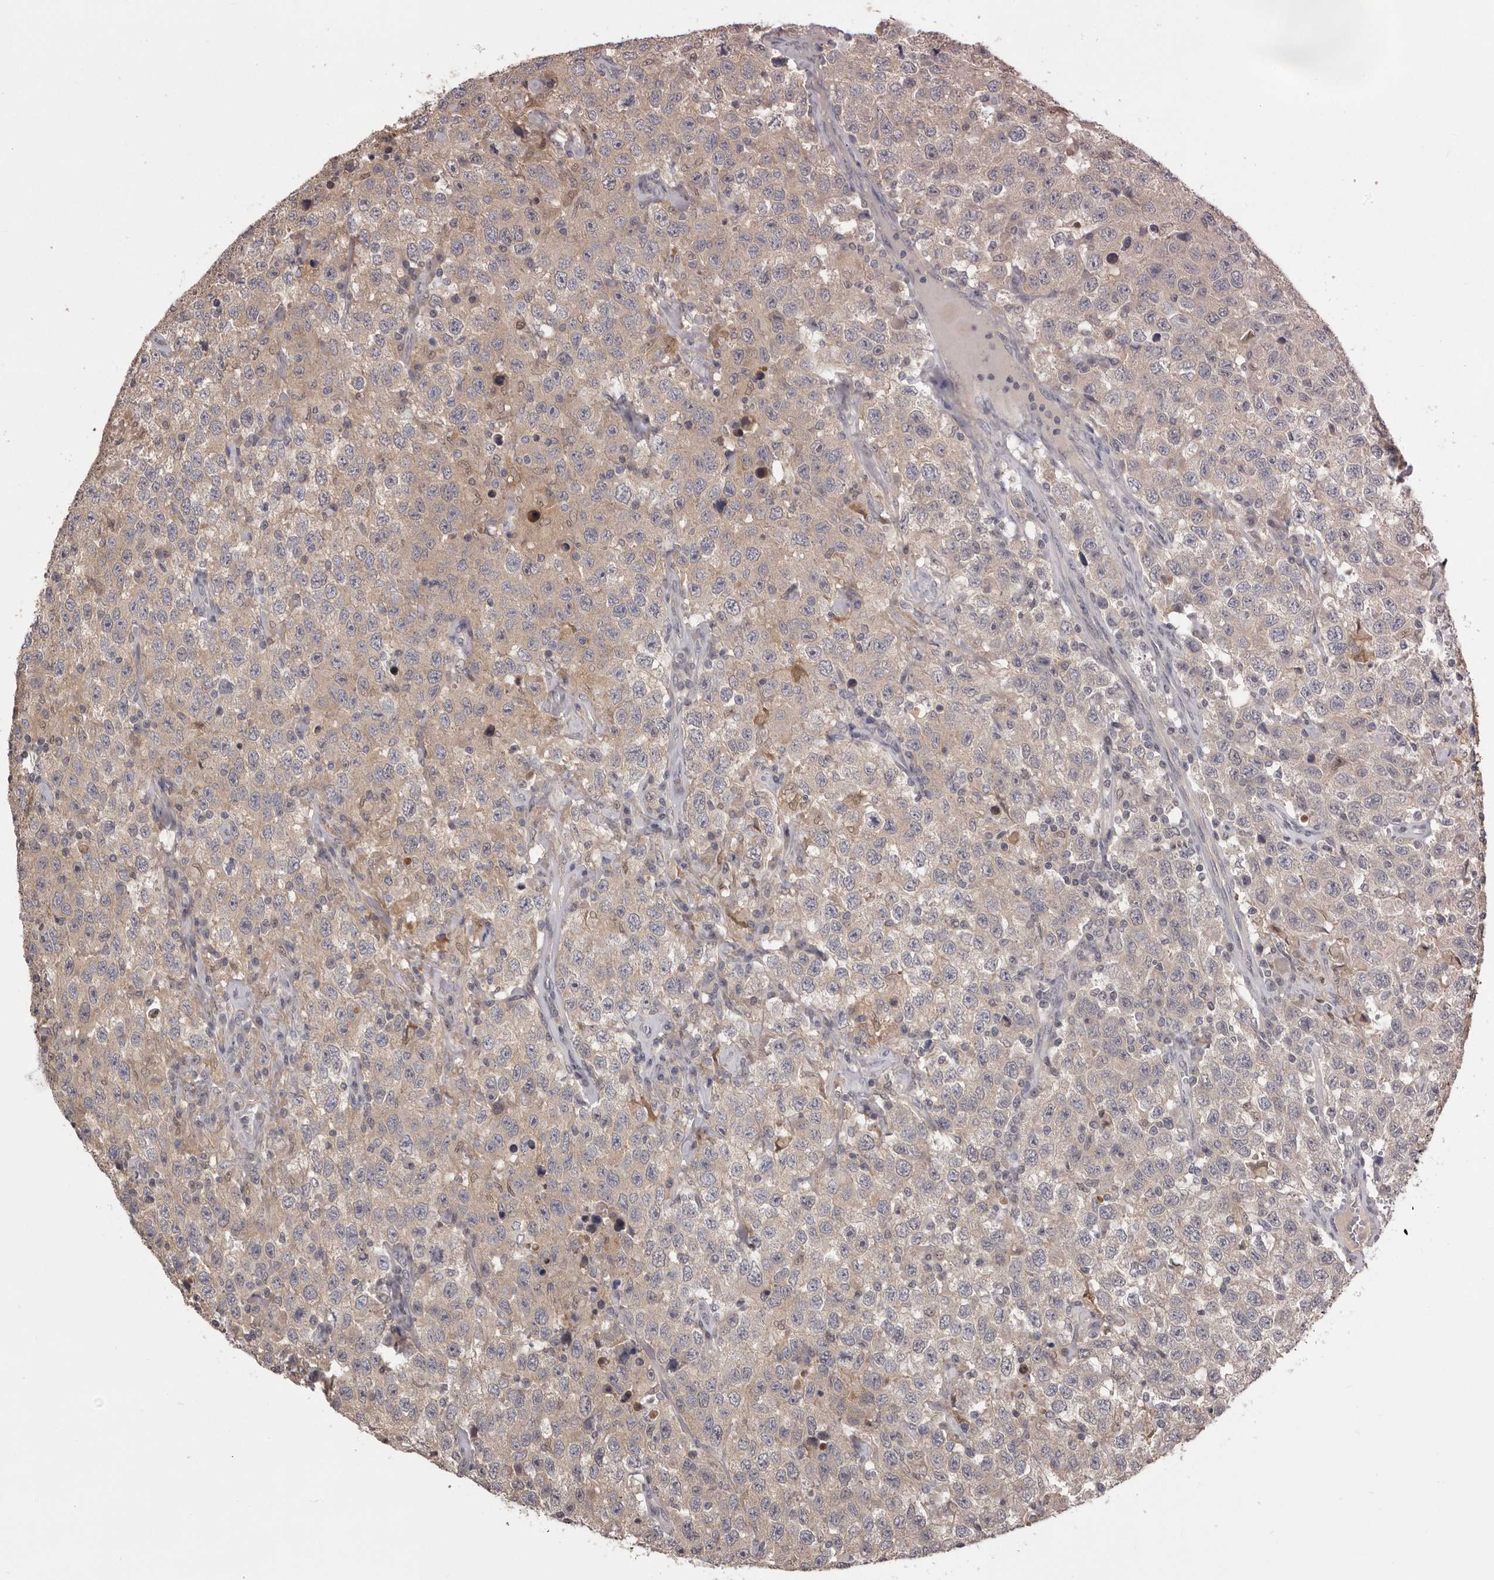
{"staining": {"intensity": "weak", "quantity": ">75%", "location": "cytoplasmic/membranous"}, "tissue": "testis cancer", "cell_type": "Tumor cells", "image_type": "cancer", "snomed": [{"axis": "morphology", "description": "Seminoma, NOS"}, {"axis": "topography", "description": "Testis"}], "caption": "Immunohistochemistry (DAB) staining of human seminoma (testis) exhibits weak cytoplasmic/membranous protein positivity in about >75% of tumor cells.", "gene": "MDH1", "patient": {"sex": "male", "age": 41}}